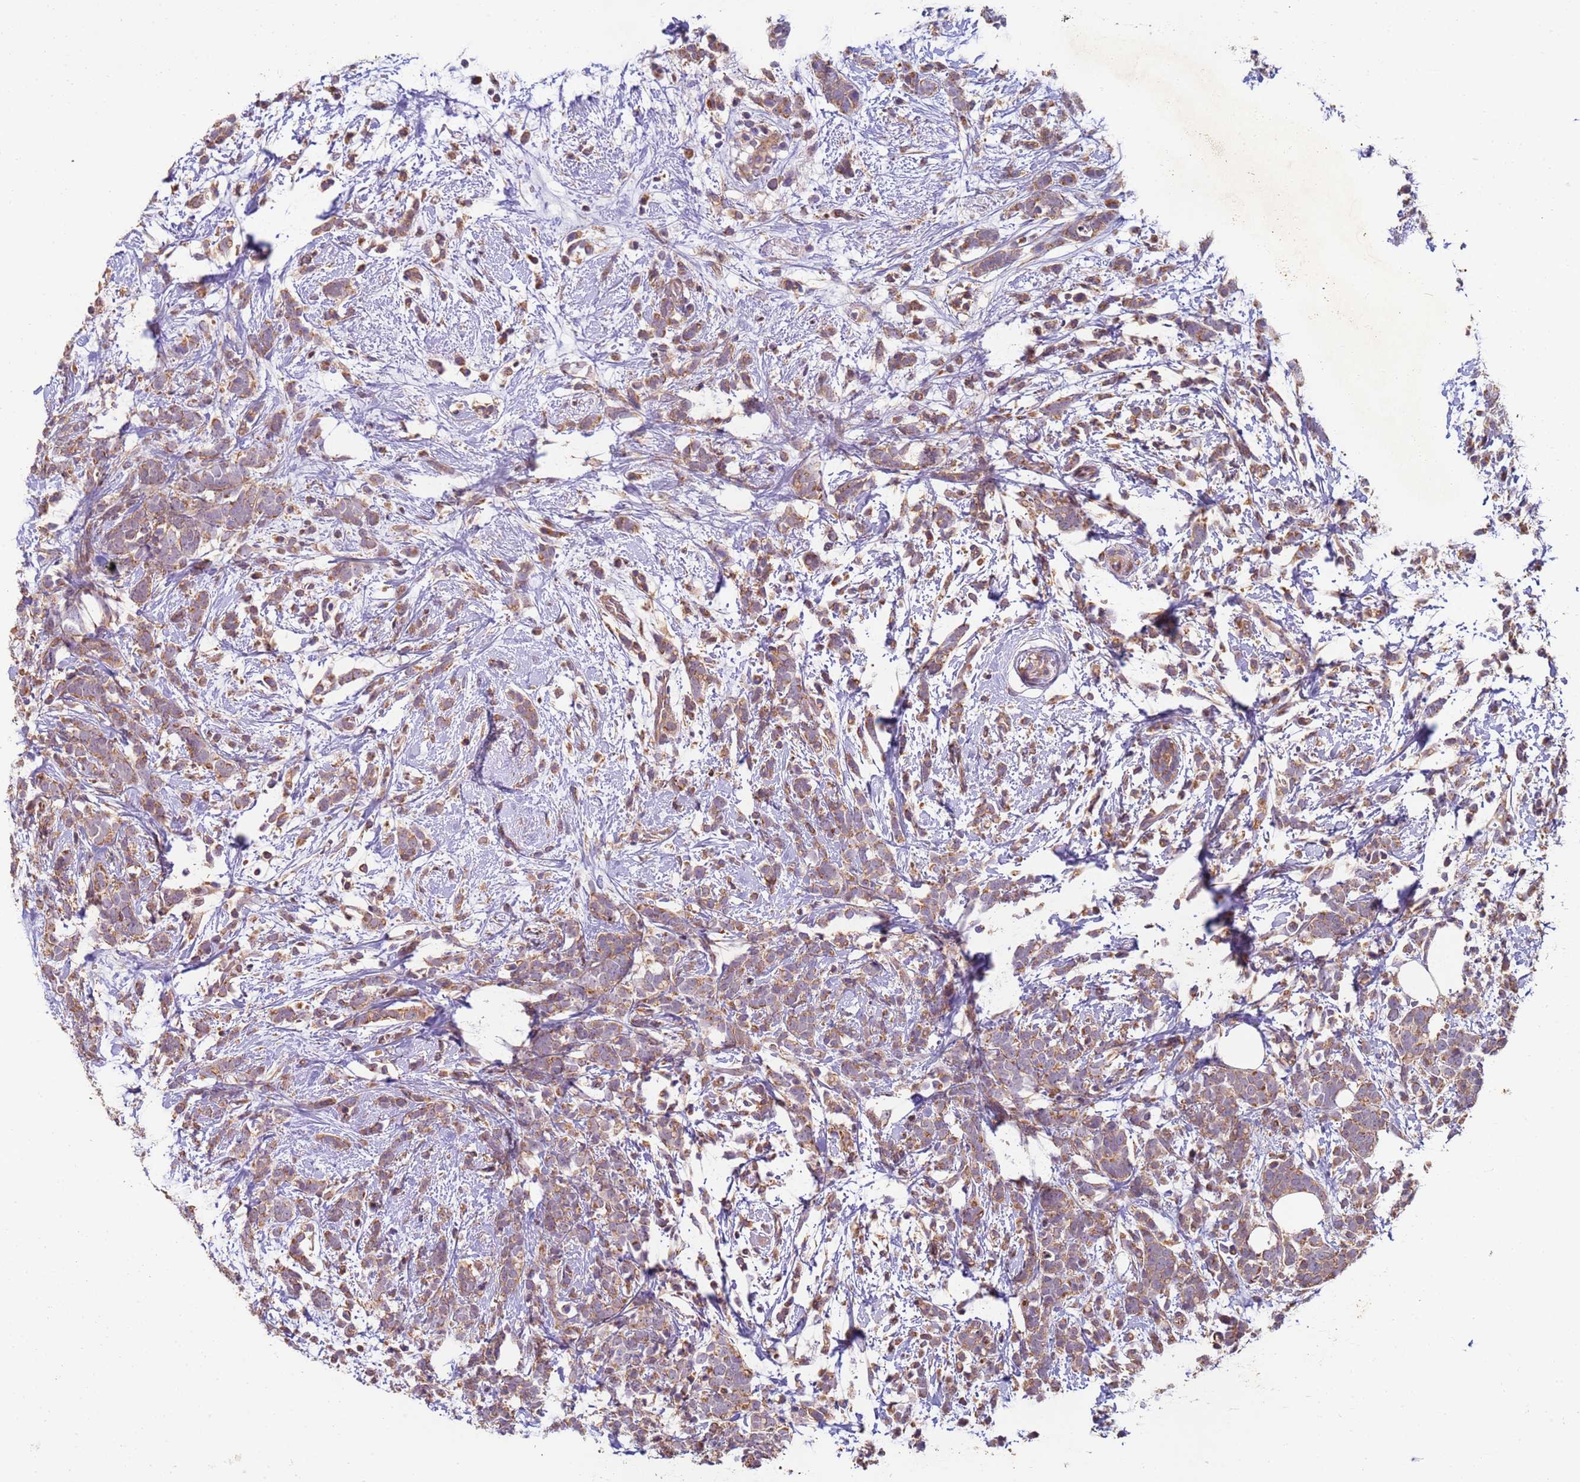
{"staining": {"intensity": "moderate", "quantity": ">75%", "location": "cytoplasmic/membranous"}, "tissue": "breast cancer", "cell_type": "Tumor cells", "image_type": "cancer", "snomed": [{"axis": "morphology", "description": "Lobular carcinoma"}, {"axis": "topography", "description": "Breast"}], "caption": "Immunohistochemistry (IHC) photomicrograph of human breast lobular carcinoma stained for a protein (brown), which shows medium levels of moderate cytoplasmic/membranous staining in about >75% of tumor cells.", "gene": "TIGAR", "patient": {"sex": "female", "age": 58}}